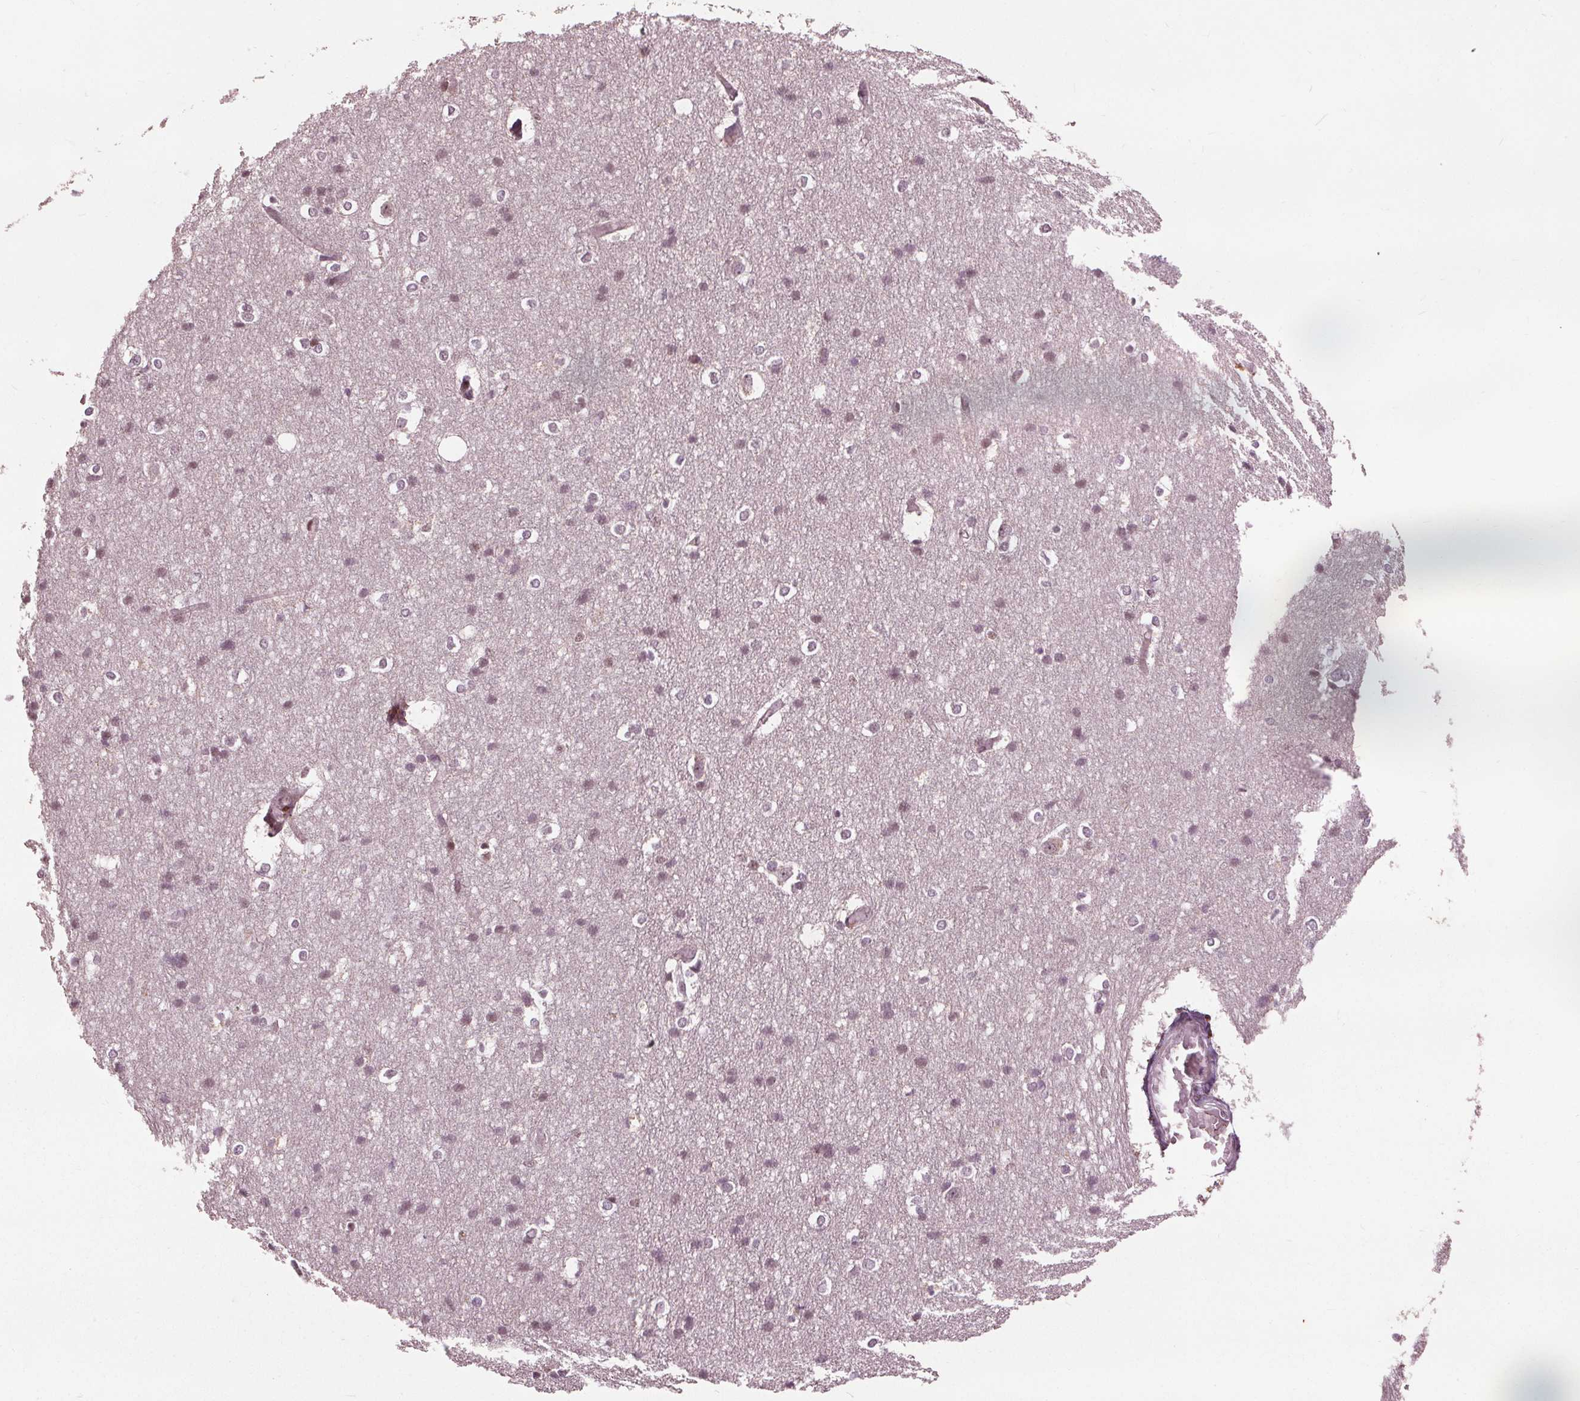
{"staining": {"intensity": "weak", "quantity": "25%-75%", "location": "nuclear"}, "tissue": "cerebral cortex", "cell_type": "Endothelial cells", "image_type": "normal", "snomed": [{"axis": "morphology", "description": "Normal tissue, NOS"}, {"axis": "topography", "description": "Cerebral cortex"}], "caption": "Endothelial cells reveal low levels of weak nuclear positivity in approximately 25%-75% of cells in normal human cerebral cortex.", "gene": "DDX11", "patient": {"sex": "male", "age": 37}}